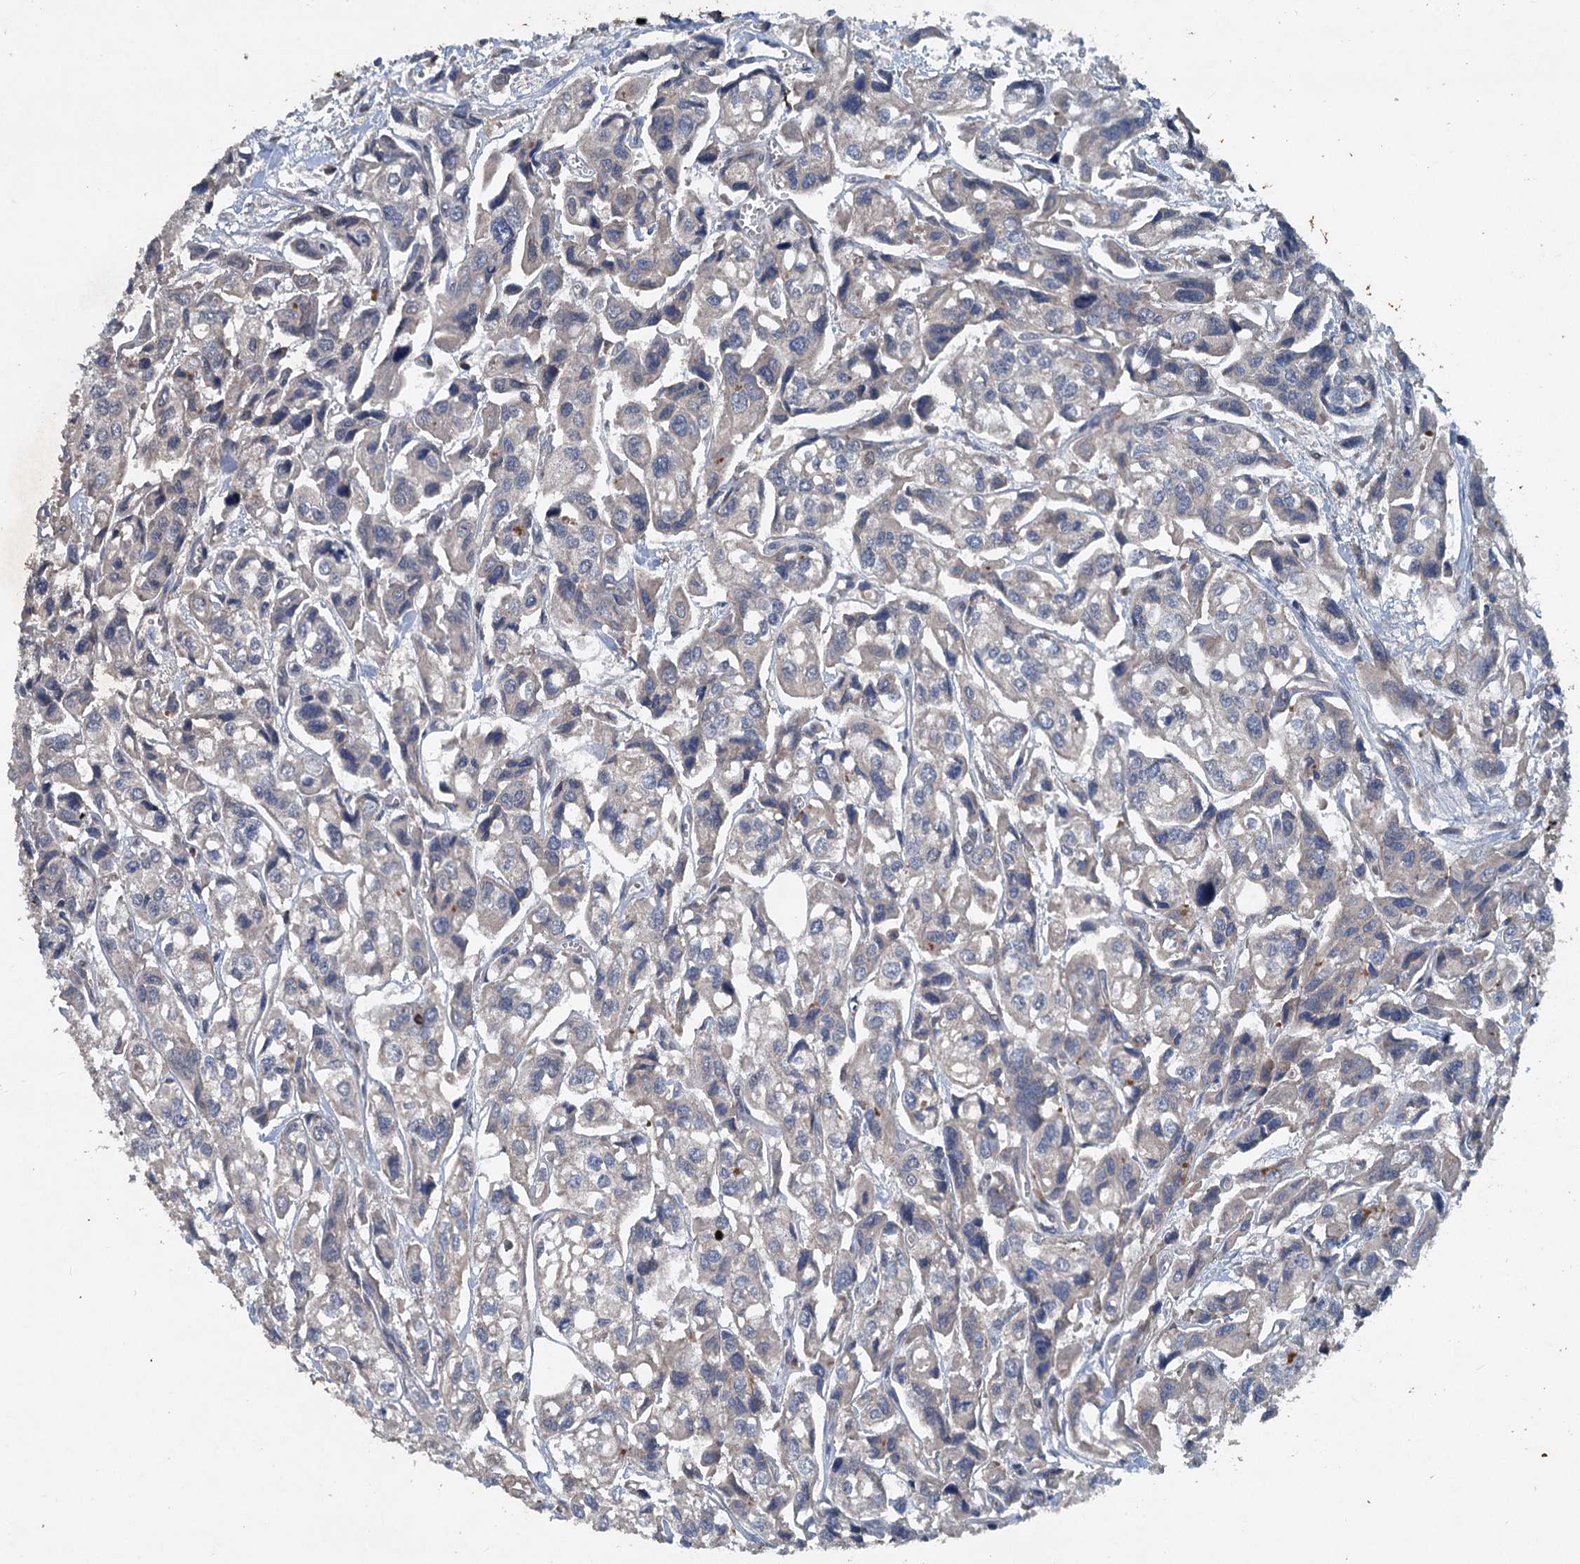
{"staining": {"intensity": "negative", "quantity": "none", "location": "none"}, "tissue": "urothelial cancer", "cell_type": "Tumor cells", "image_type": "cancer", "snomed": [{"axis": "morphology", "description": "Urothelial carcinoma, High grade"}, {"axis": "topography", "description": "Urinary bladder"}], "caption": "Immunohistochemistry of urothelial cancer displays no positivity in tumor cells.", "gene": "TAPBPL", "patient": {"sex": "male", "age": 67}}